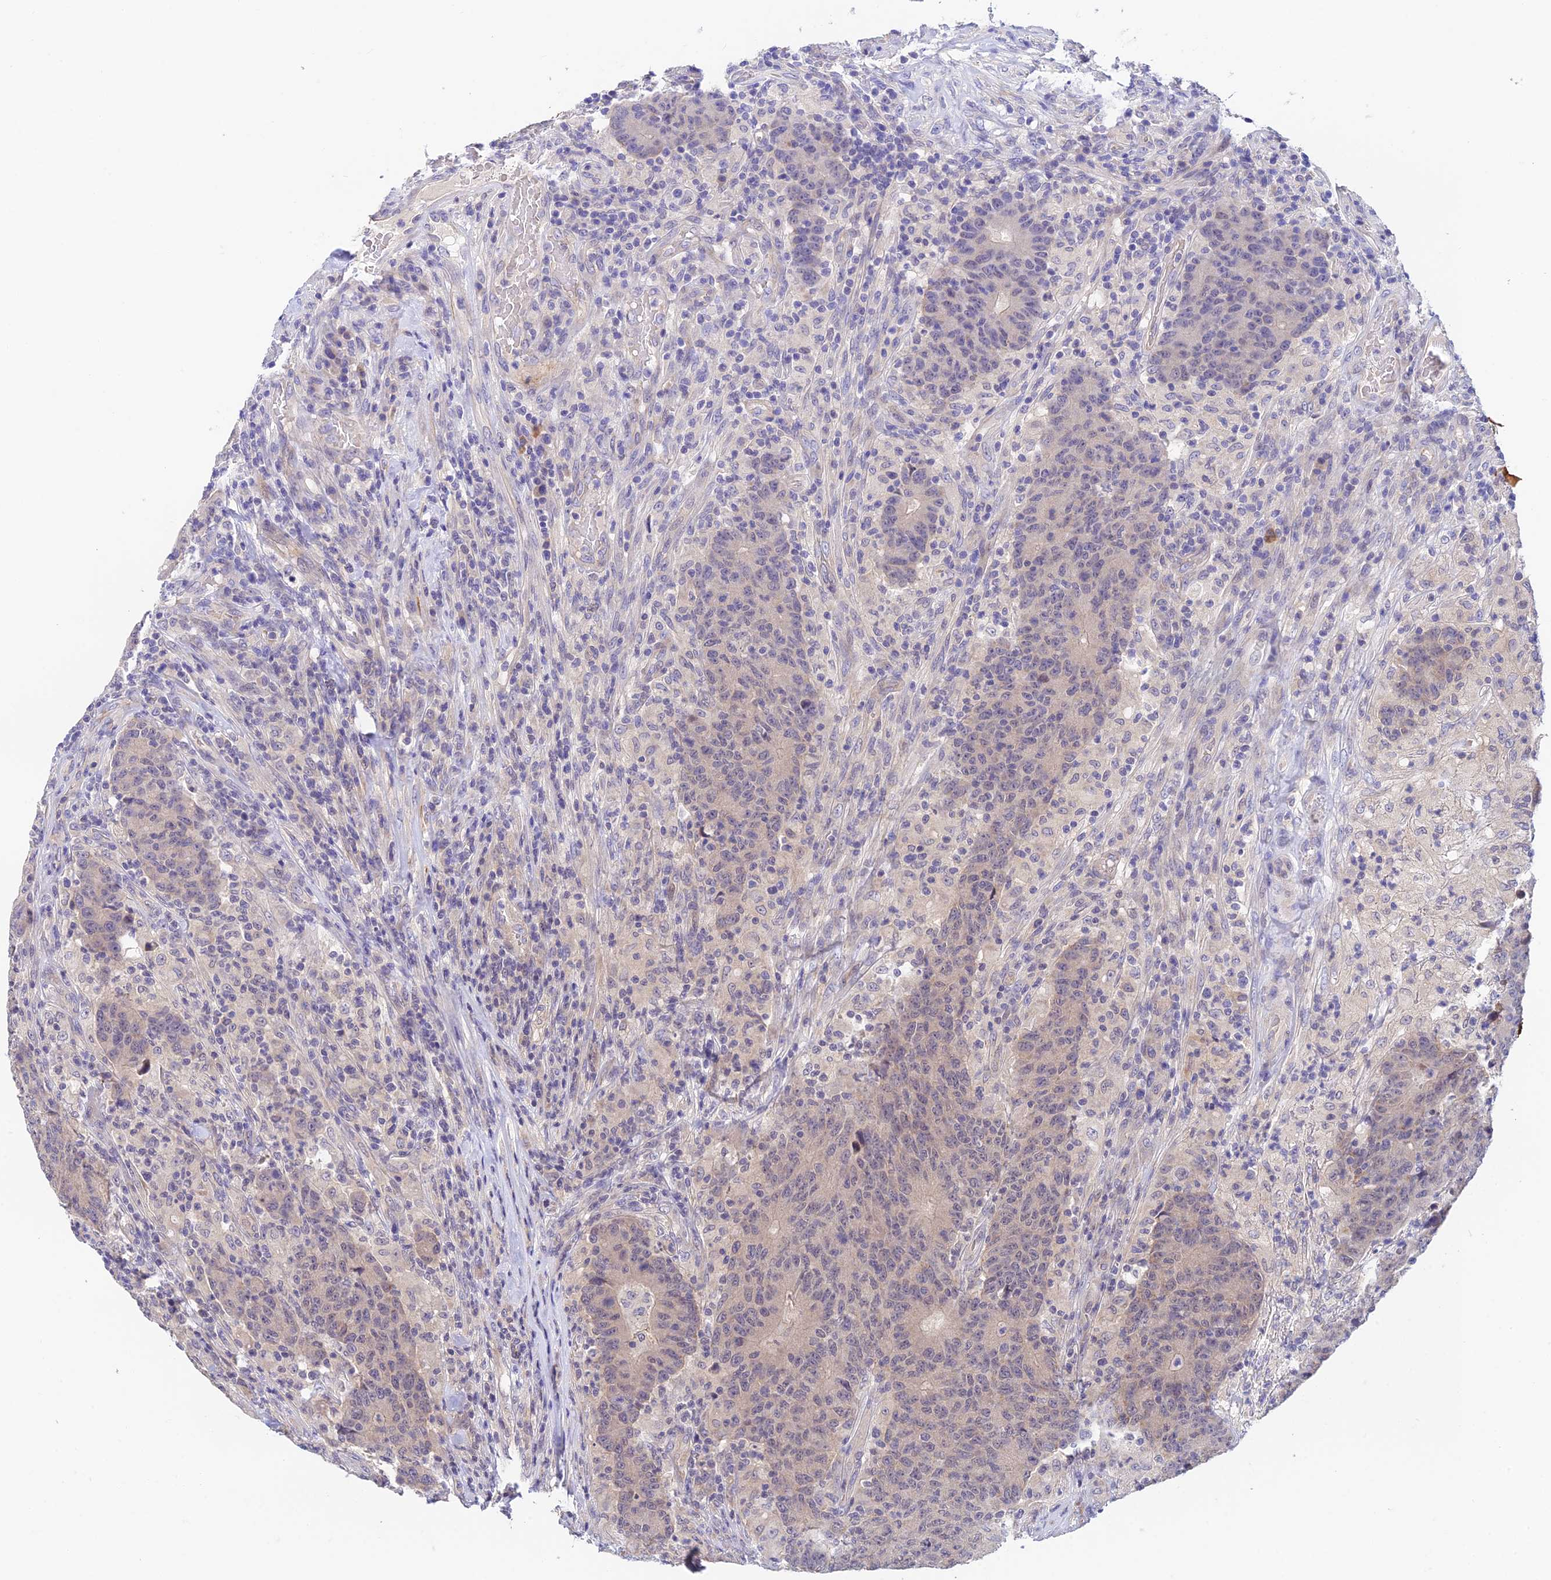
{"staining": {"intensity": "negative", "quantity": "none", "location": "none"}, "tissue": "colorectal cancer", "cell_type": "Tumor cells", "image_type": "cancer", "snomed": [{"axis": "morphology", "description": "Adenocarcinoma, NOS"}, {"axis": "topography", "description": "Colon"}], "caption": "A micrograph of colorectal cancer (adenocarcinoma) stained for a protein demonstrates no brown staining in tumor cells. Brightfield microscopy of immunohistochemistry (IHC) stained with DAB (3,3'-diaminobenzidine) (brown) and hematoxylin (blue), captured at high magnification.", "gene": "CWH43", "patient": {"sex": "female", "age": 75}}